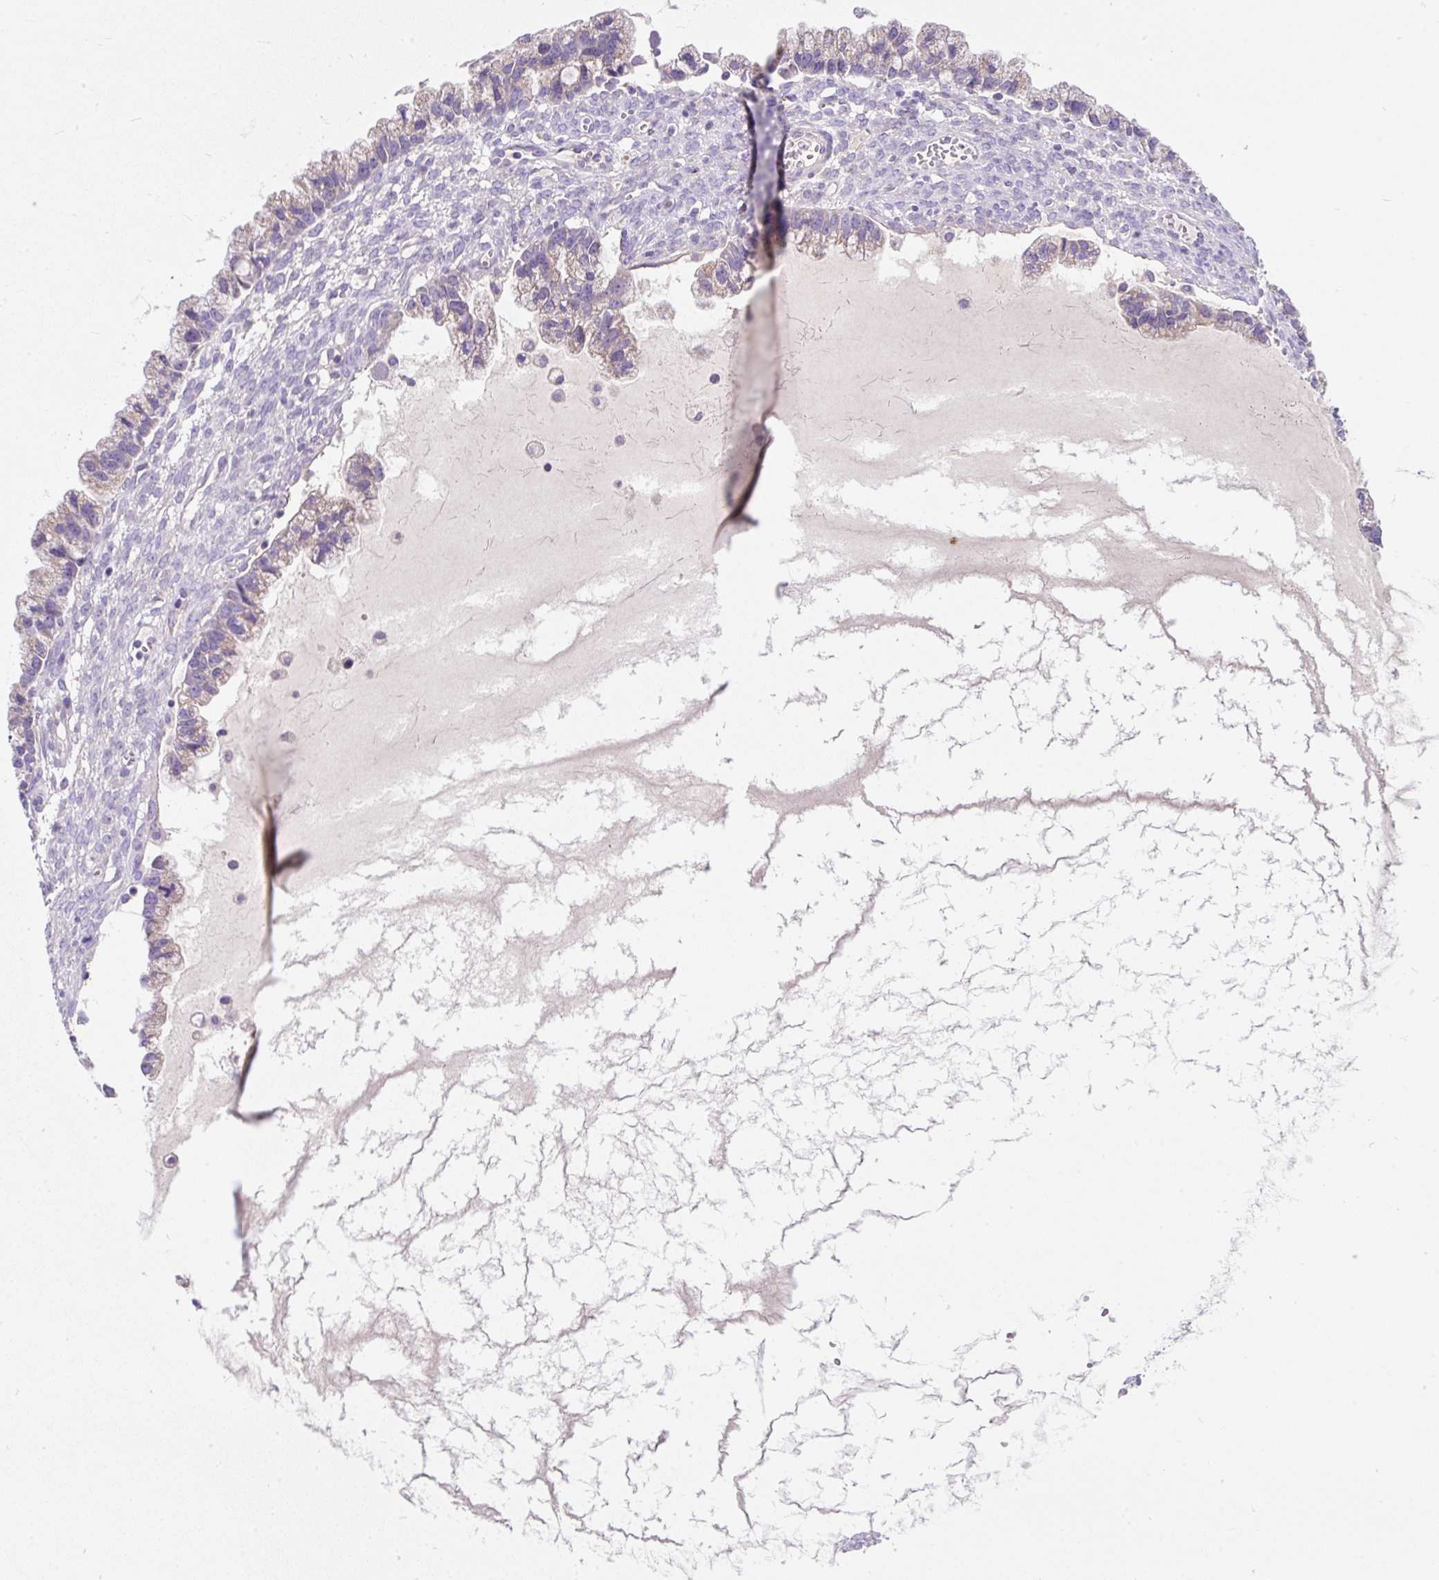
{"staining": {"intensity": "negative", "quantity": "none", "location": "none"}, "tissue": "ovarian cancer", "cell_type": "Tumor cells", "image_type": "cancer", "snomed": [{"axis": "morphology", "description": "Cystadenocarcinoma, mucinous, NOS"}, {"axis": "topography", "description": "Ovary"}], "caption": "Ovarian cancer was stained to show a protein in brown. There is no significant staining in tumor cells. (Brightfield microscopy of DAB (3,3'-diaminobenzidine) immunohistochemistry at high magnification).", "gene": "SUSD5", "patient": {"sex": "female", "age": 72}}